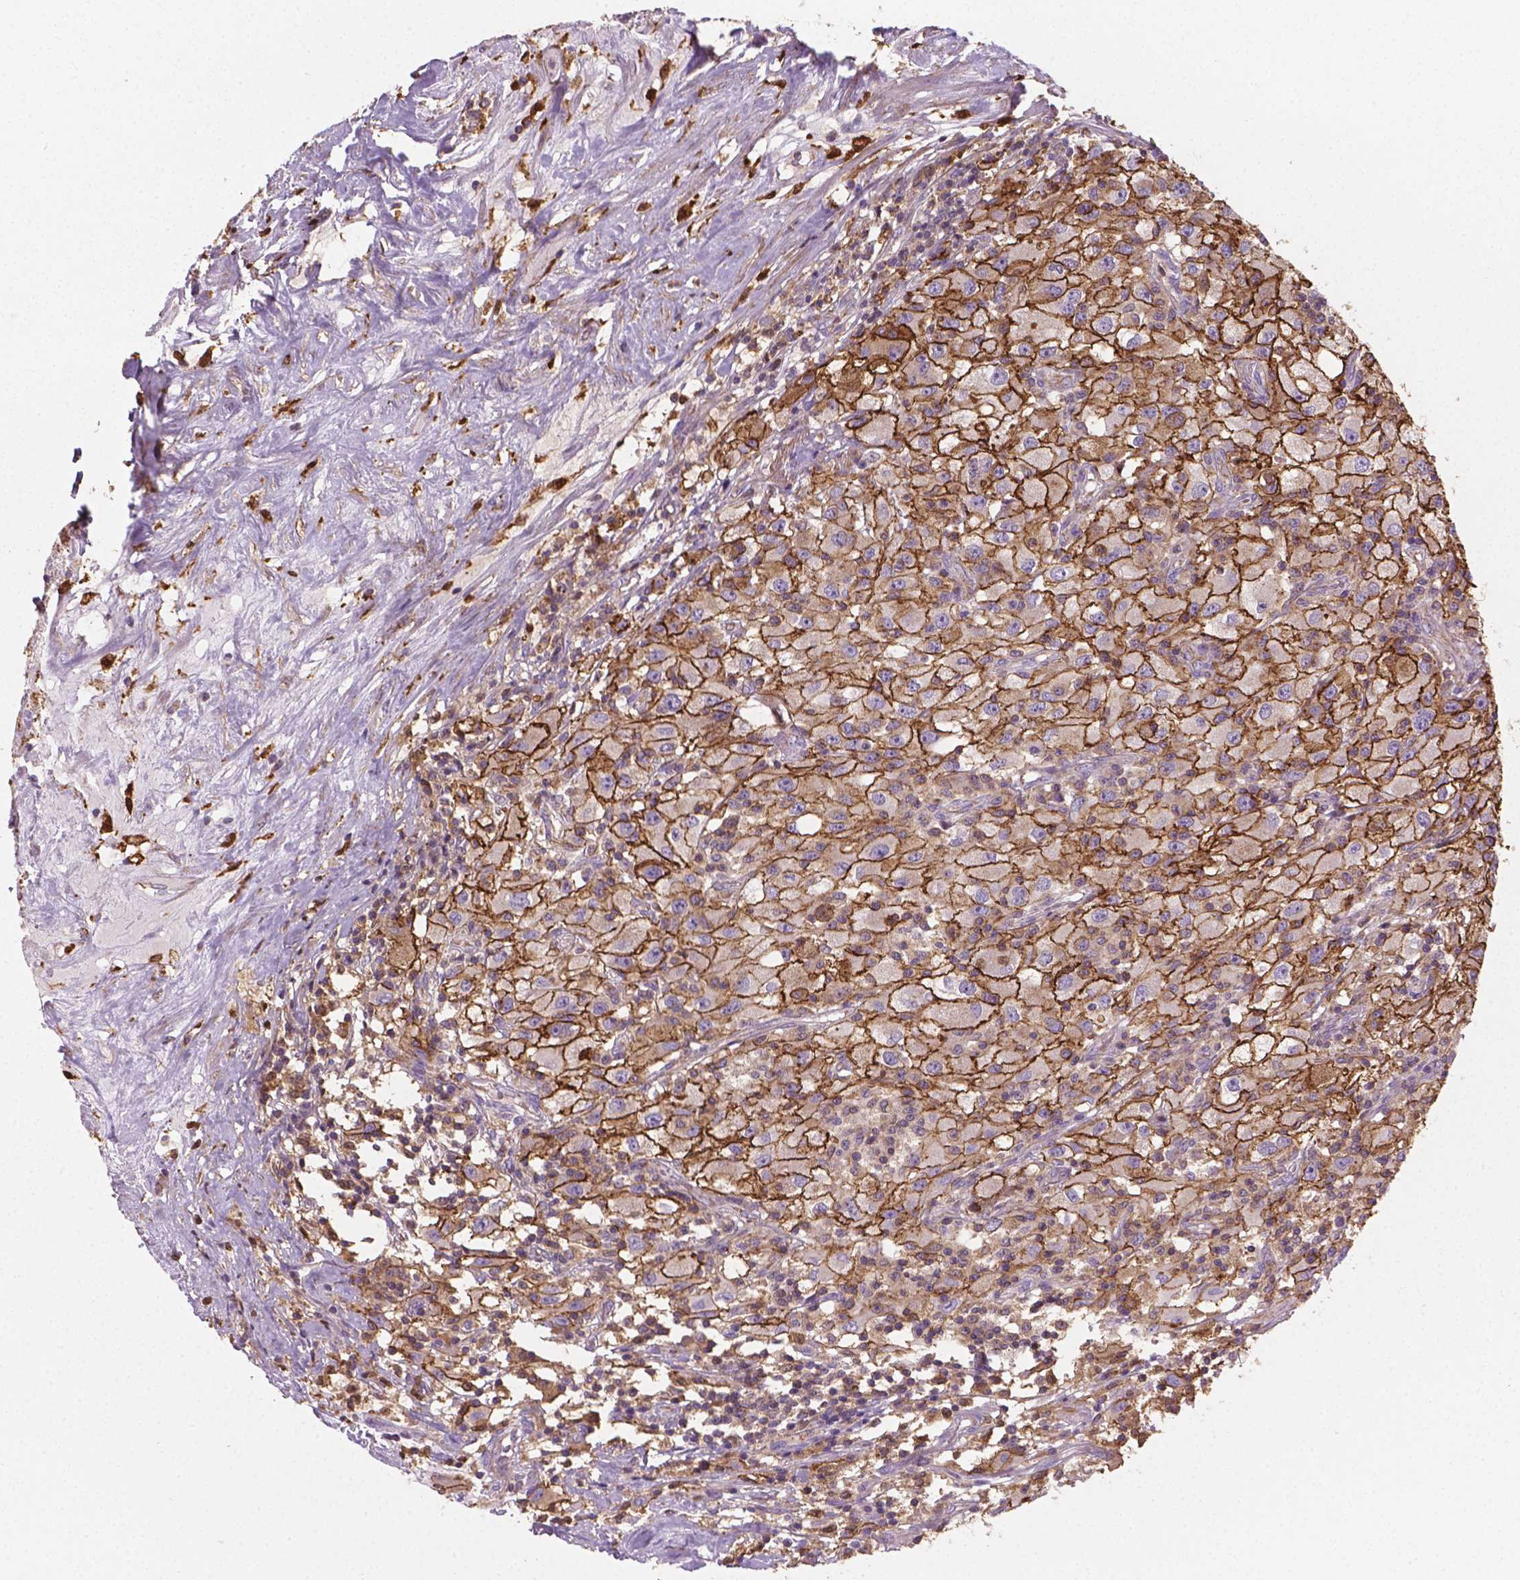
{"staining": {"intensity": "moderate", "quantity": ">75%", "location": "cytoplasmic/membranous"}, "tissue": "renal cancer", "cell_type": "Tumor cells", "image_type": "cancer", "snomed": [{"axis": "morphology", "description": "Adenocarcinoma, NOS"}, {"axis": "topography", "description": "Kidney"}], "caption": "Renal cancer tissue displays moderate cytoplasmic/membranous expression in approximately >75% of tumor cells", "gene": "TCAF1", "patient": {"sex": "female", "age": 67}}